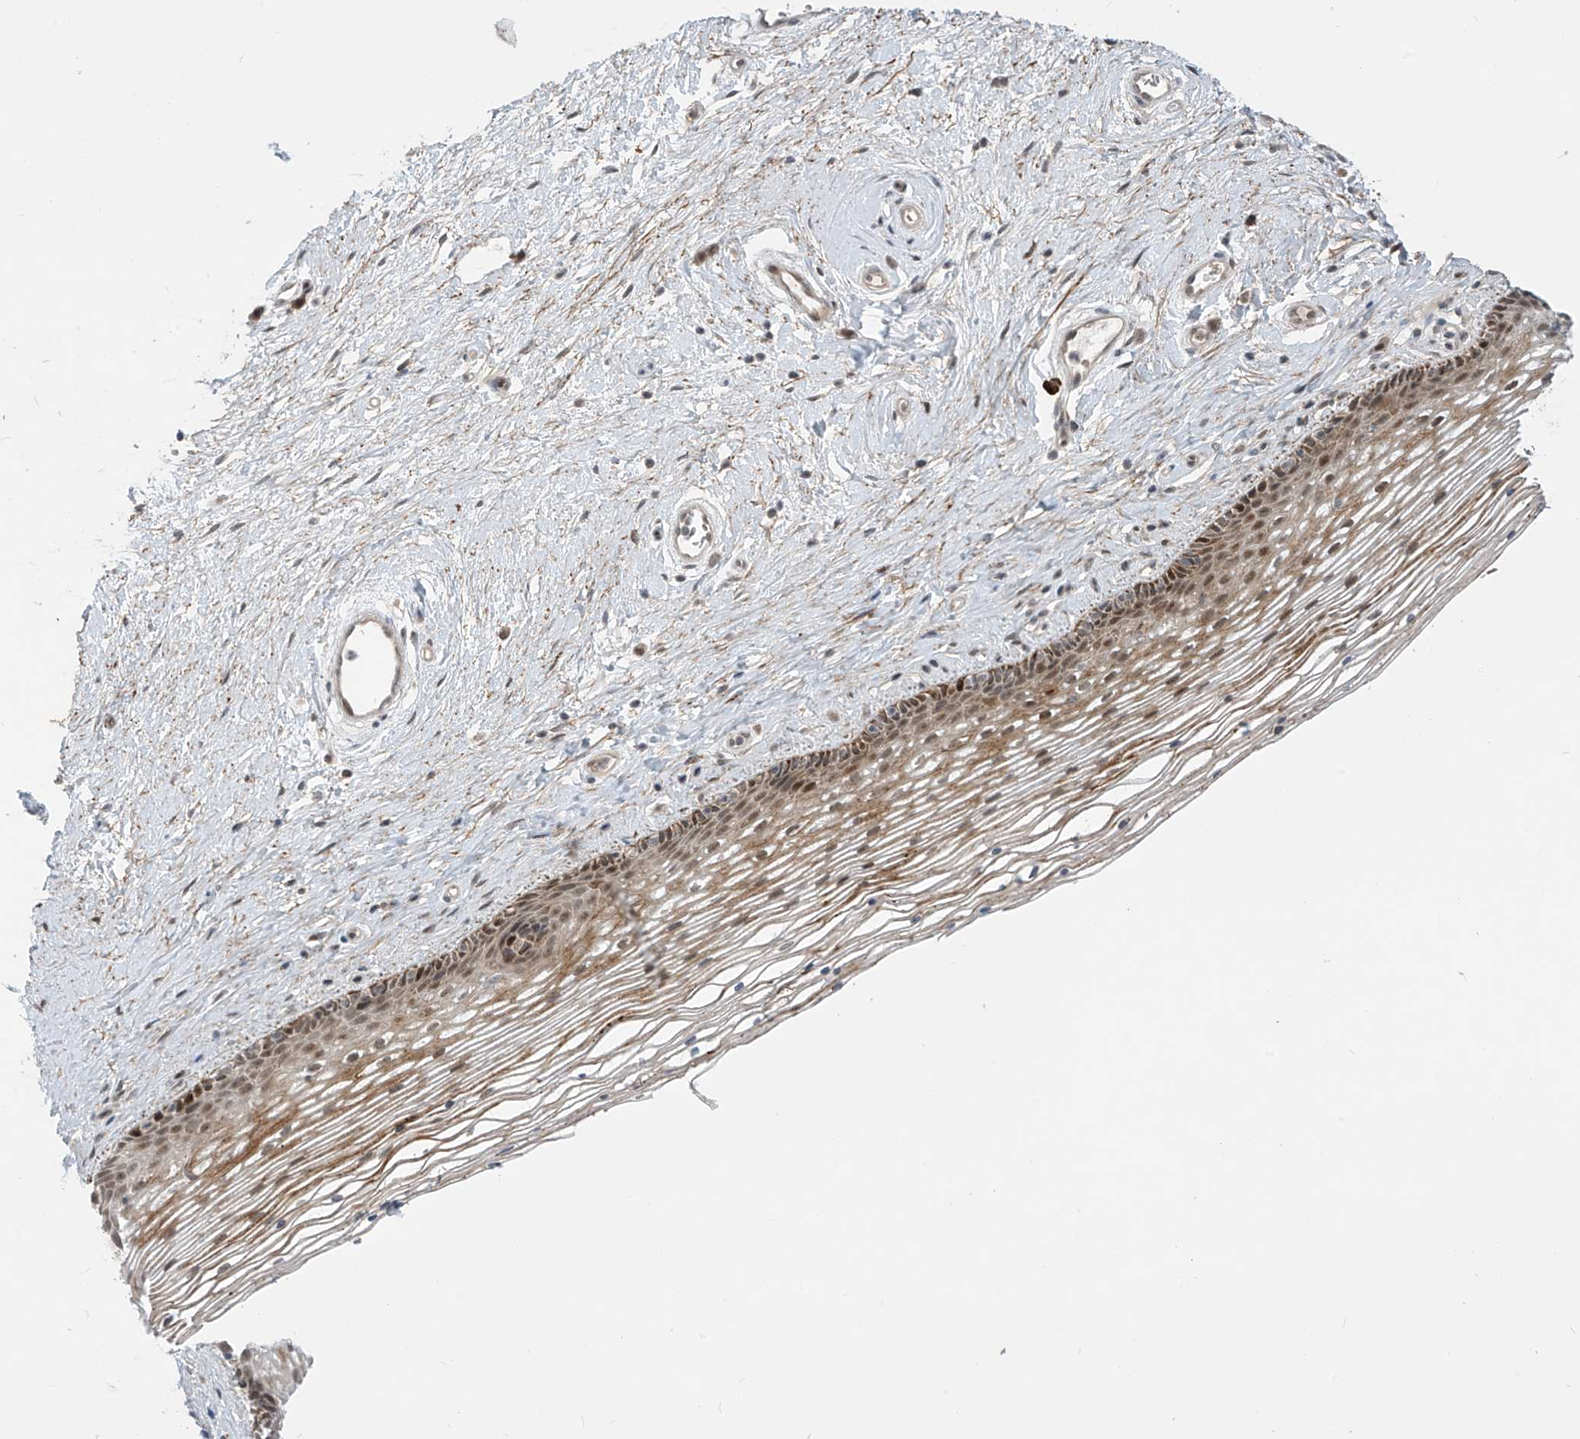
{"staining": {"intensity": "moderate", "quantity": ">75%", "location": "cytoplasmic/membranous,nuclear"}, "tissue": "vagina", "cell_type": "Squamous epithelial cells", "image_type": "normal", "snomed": [{"axis": "morphology", "description": "Normal tissue, NOS"}, {"axis": "topography", "description": "Vagina"}], "caption": "Vagina stained with DAB (3,3'-diaminobenzidine) immunohistochemistry exhibits medium levels of moderate cytoplasmic/membranous,nuclear expression in approximately >75% of squamous epithelial cells. The staining was performed using DAB to visualize the protein expression in brown, while the nuclei were stained in blue with hematoxylin (Magnification: 20x).", "gene": "LAGE3", "patient": {"sex": "female", "age": 46}}